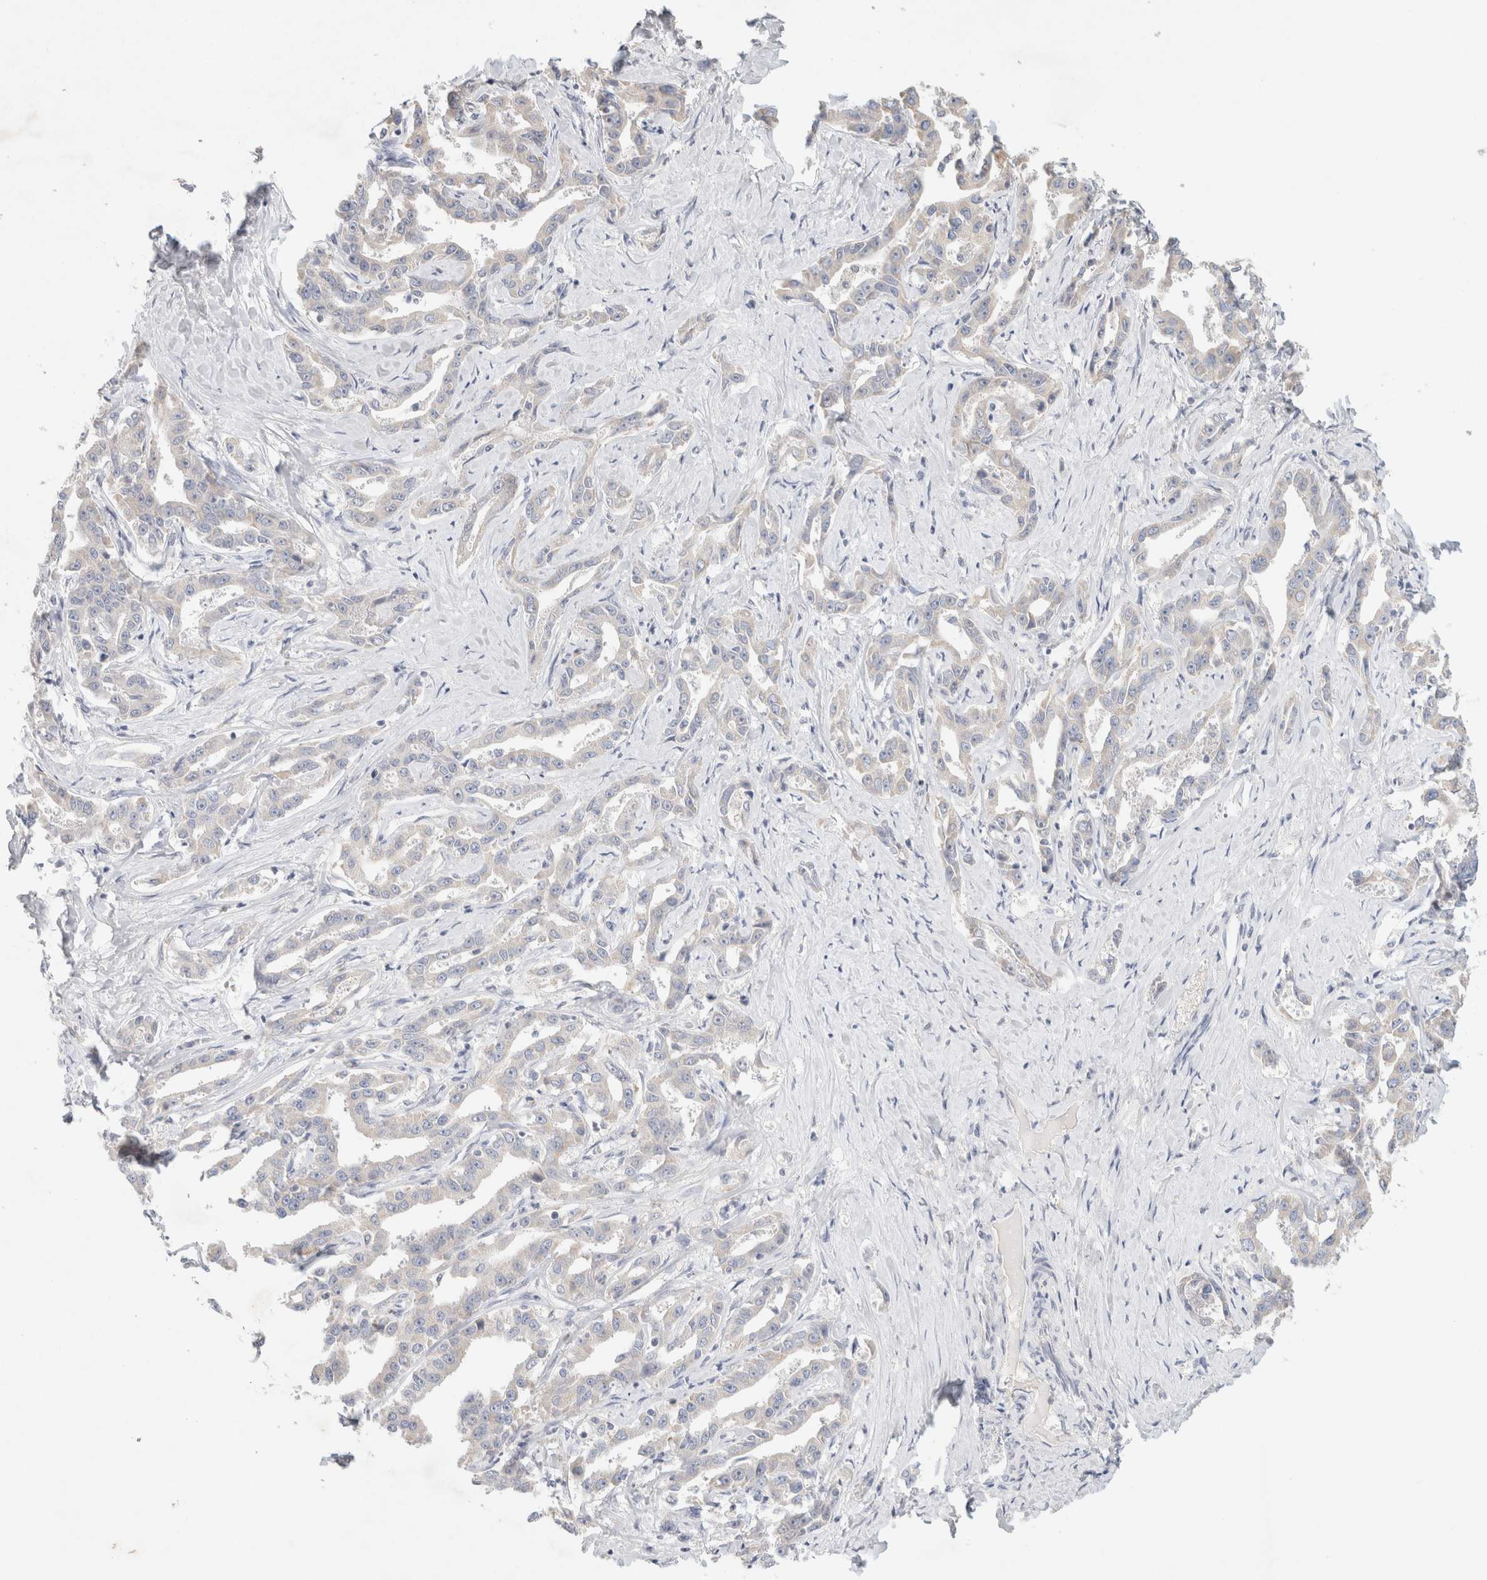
{"staining": {"intensity": "weak", "quantity": "<25%", "location": "cytoplasmic/membranous"}, "tissue": "liver cancer", "cell_type": "Tumor cells", "image_type": "cancer", "snomed": [{"axis": "morphology", "description": "Cholangiocarcinoma"}, {"axis": "topography", "description": "Liver"}], "caption": "Immunohistochemistry micrograph of neoplastic tissue: human liver cancer (cholangiocarcinoma) stained with DAB exhibits no significant protein positivity in tumor cells.", "gene": "MPP2", "patient": {"sex": "male", "age": 59}}